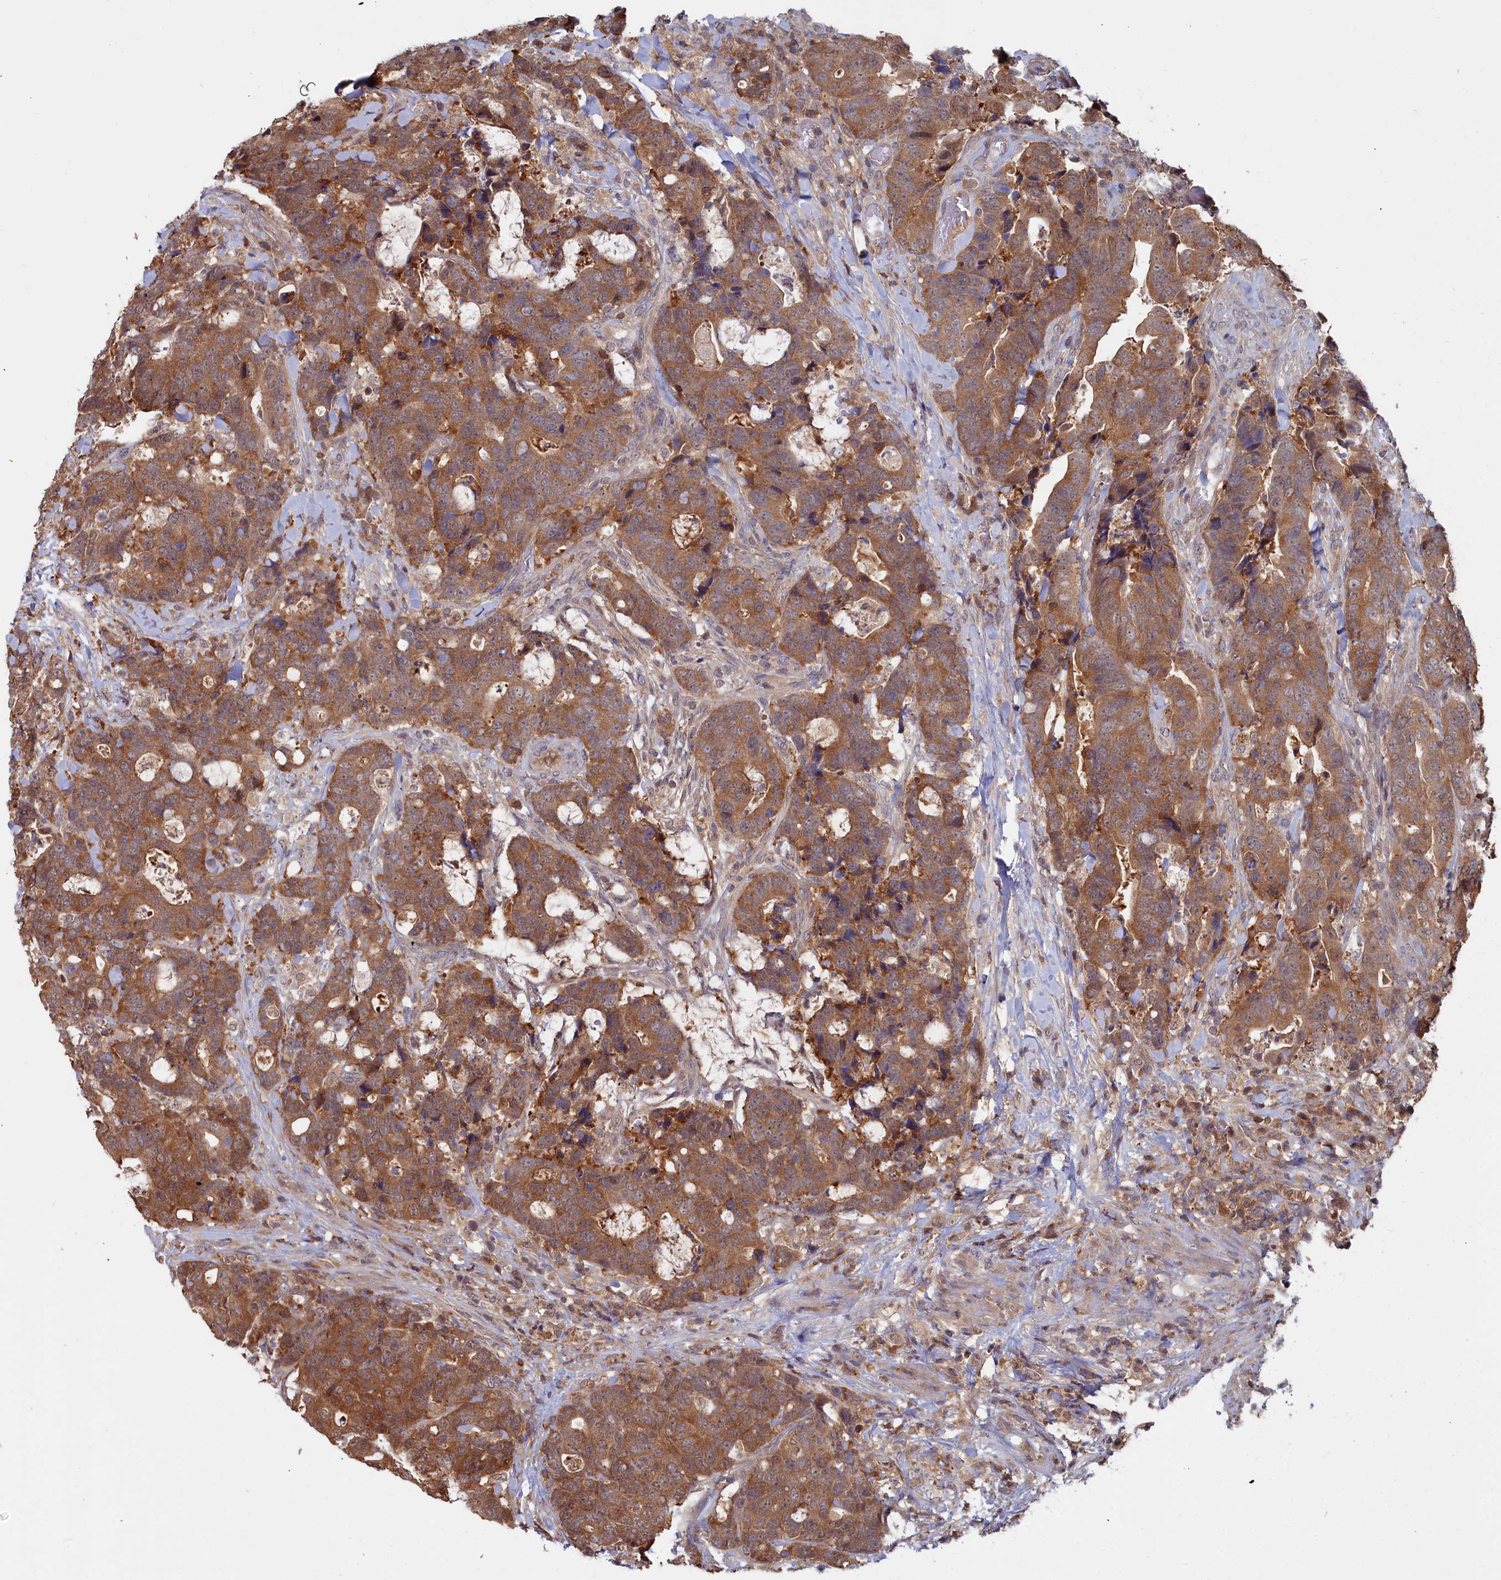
{"staining": {"intensity": "moderate", "quantity": ">75%", "location": "cytoplasmic/membranous"}, "tissue": "colorectal cancer", "cell_type": "Tumor cells", "image_type": "cancer", "snomed": [{"axis": "morphology", "description": "Adenocarcinoma, NOS"}, {"axis": "topography", "description": "Colon"}], "caption": "Colorectal cancer tissue displays moderate cytoplasmic/membranous staining in approximately >75% of tumor cells, visualized by immunohistochemistry. (DAB = brown stain, brightfield microscopy at high magnification).", "gene": "GFRA2", "patient": {"sex": "female", "age": 82}}